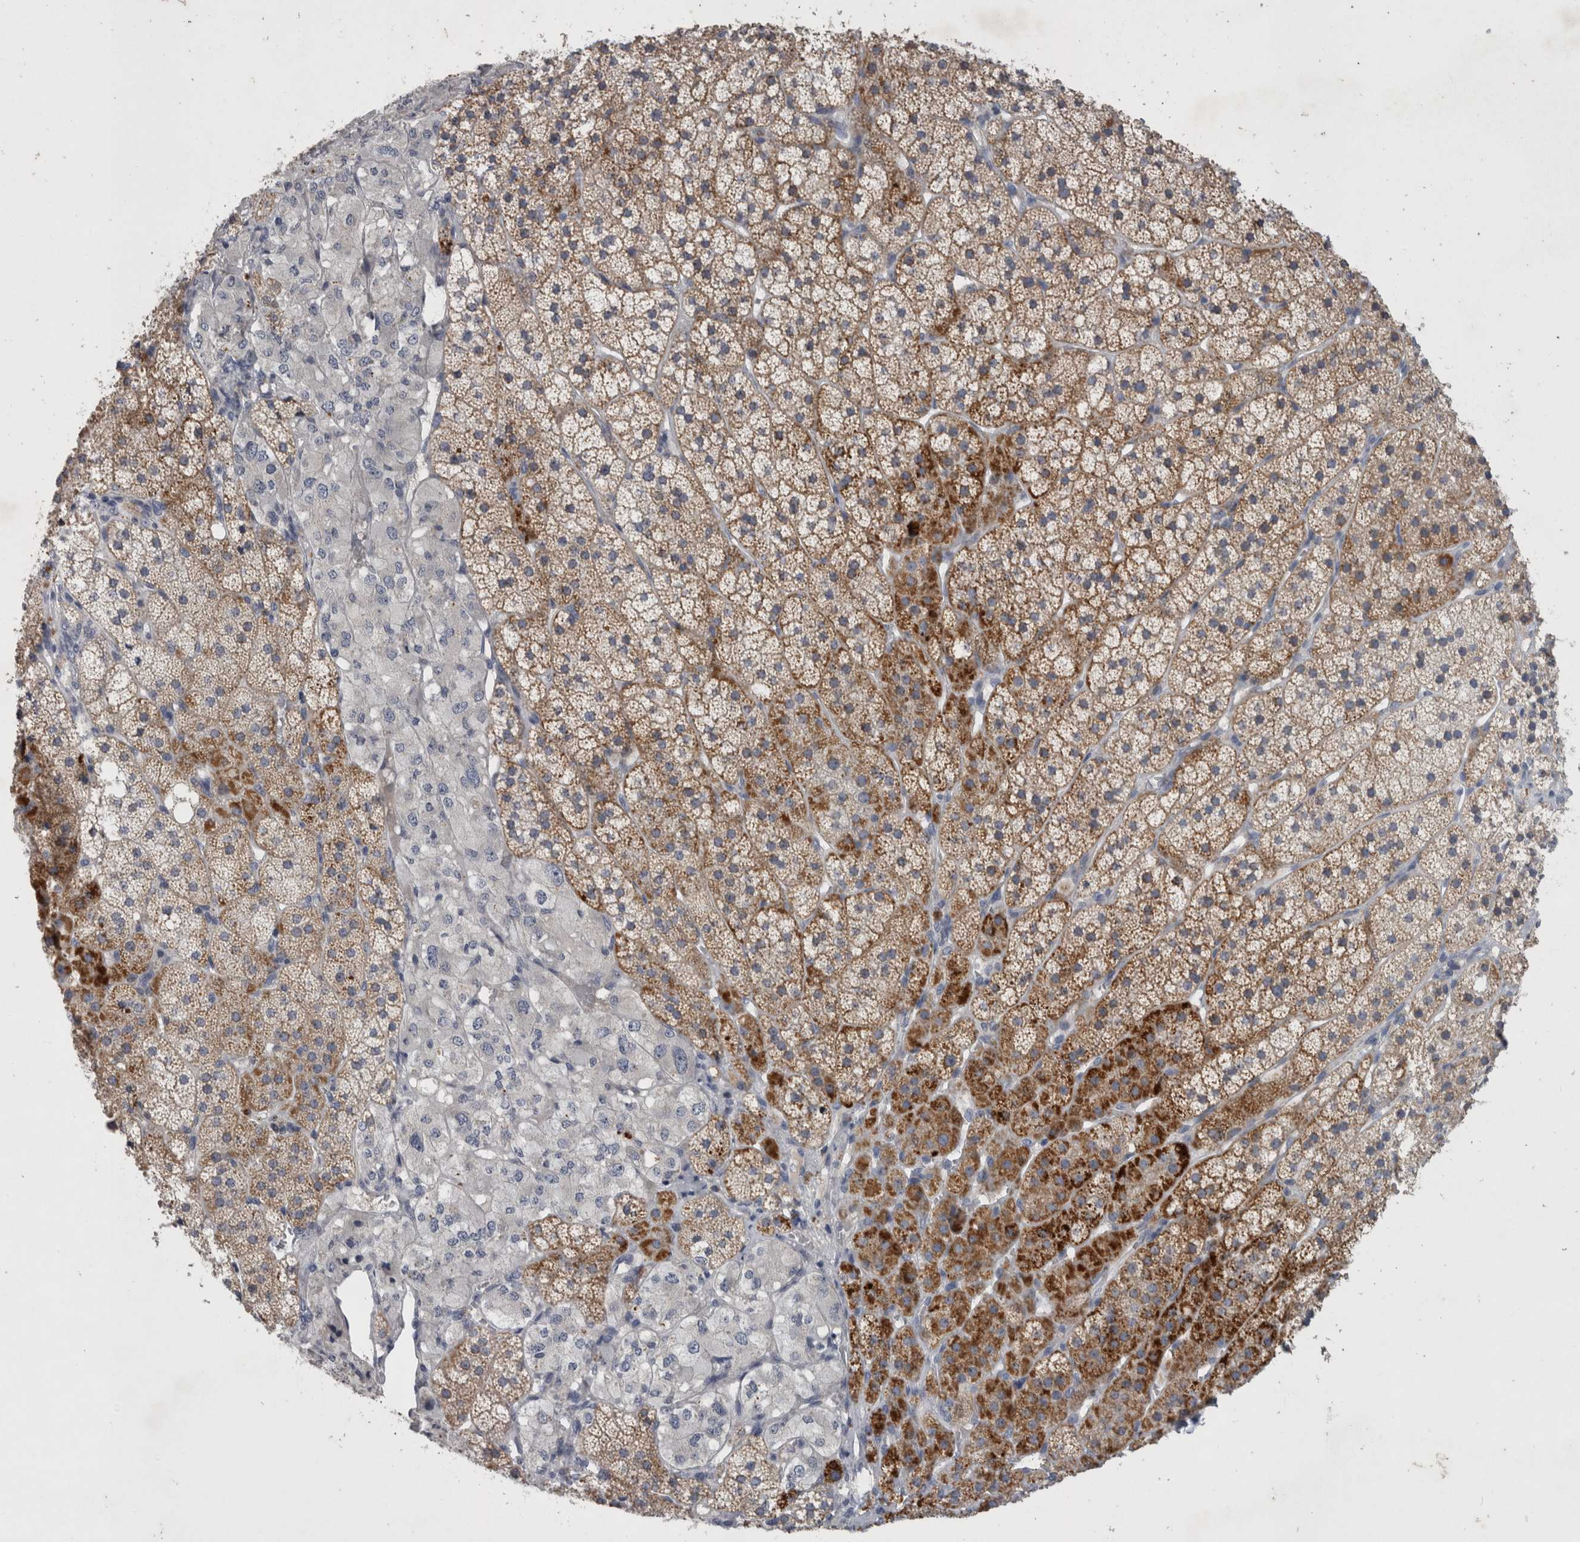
{"staining": {"intensity": "moderate", "quantity": "25%-75%", "location": "cytoplasmic/membranous"}, "tissue": "adrenal gland", "cell_type": "Glandular cells", "image_type": "normal", "snomed": [{"axis": "morphology", "description": "Normal tissue, NOS"}, {"axis": "topography", "description": "Adrenal gland"}], "caption": "A brown stain highlights moderate cytoplasmic/membranous positivity of a protein in glandular cells of unremarkable adrenal gland. (Brightfield microscopy of DAB IHC at high magnification).", "gene": "SLC22A11", "patient": {"sex": "female", "age": 44}}